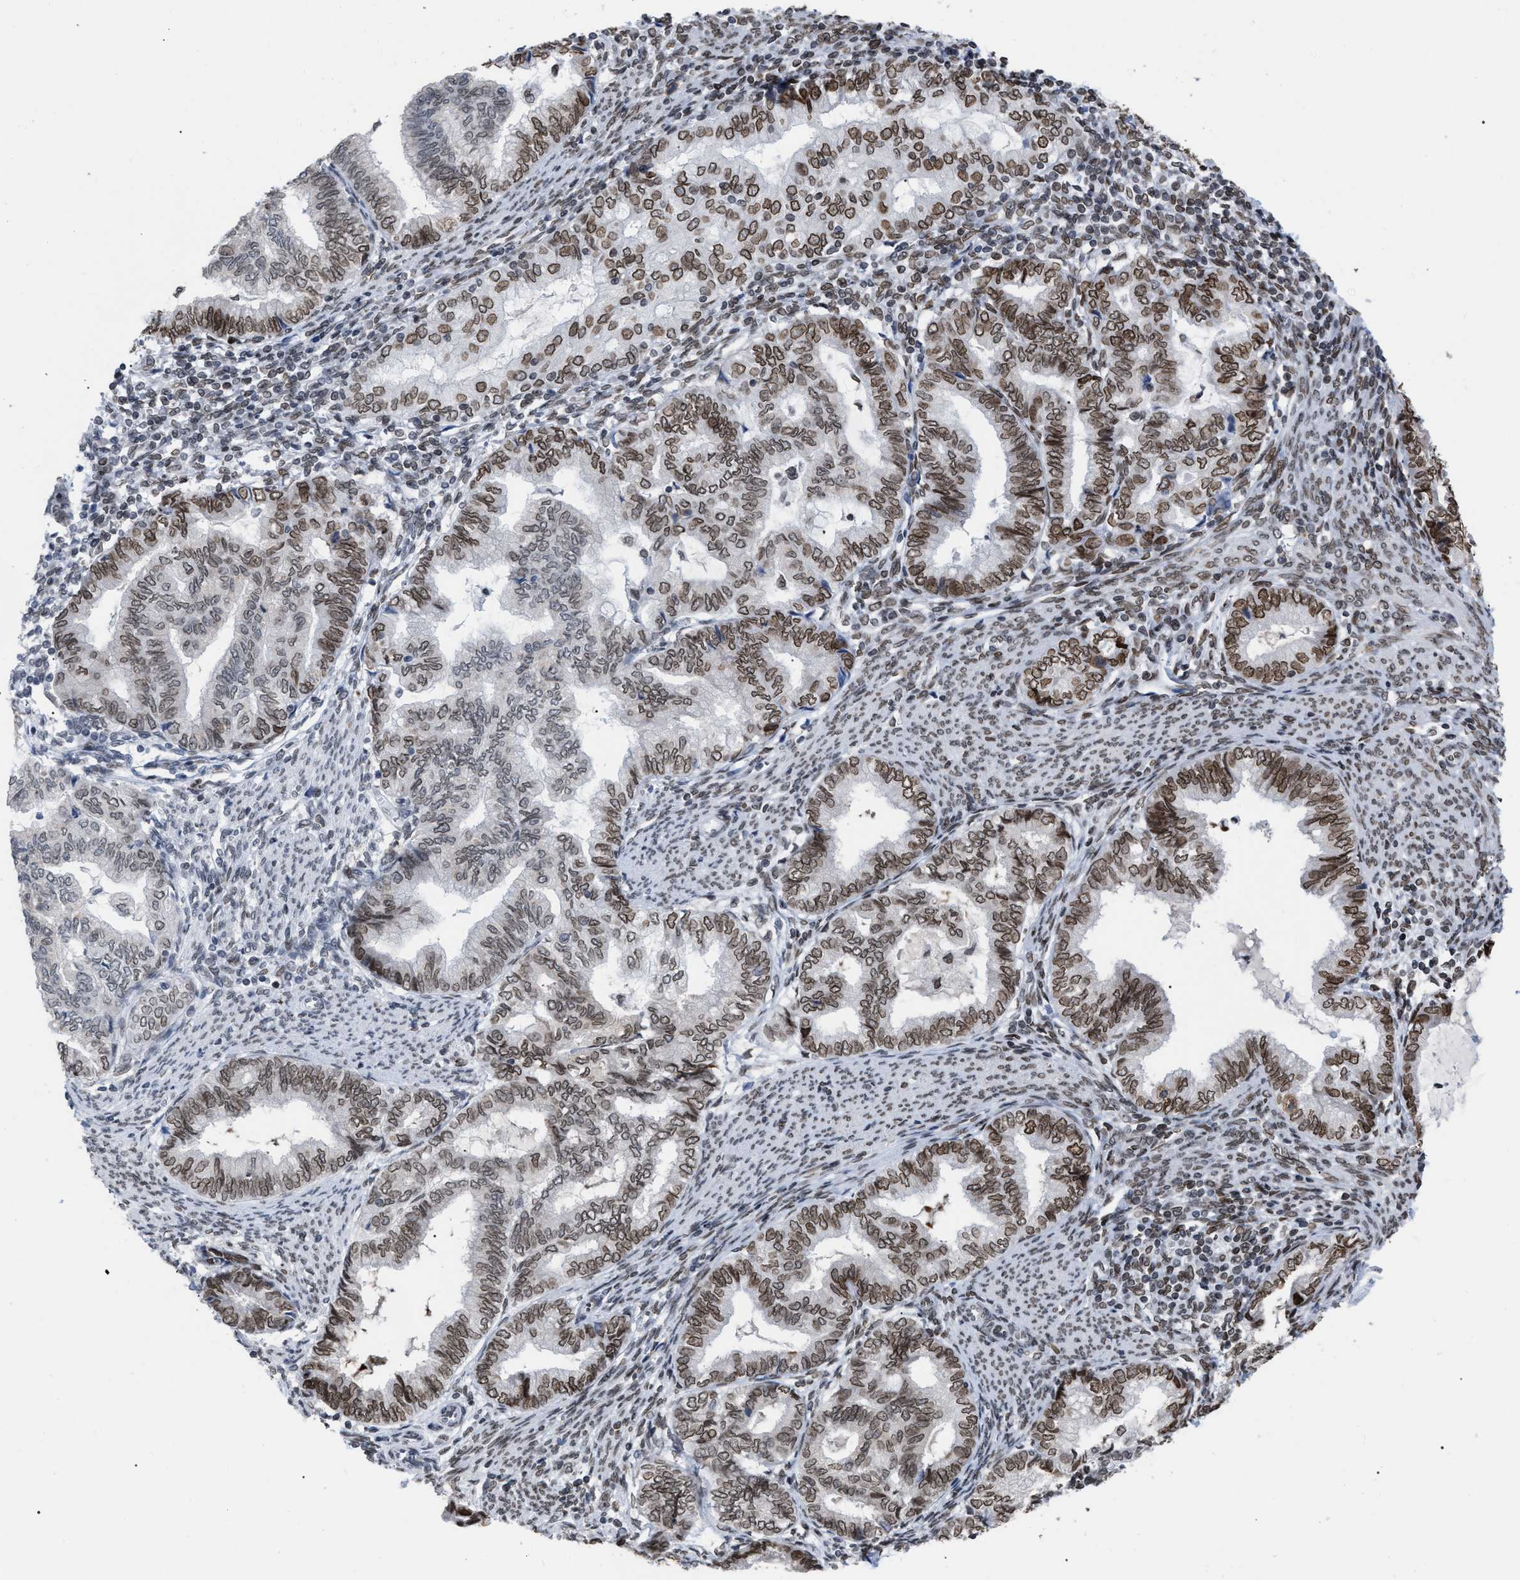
{"staining": {"intensity": "moderate", "quantity": ">75%", "location": "cytoplasmic/membranous,nuclear"}, "tissue": "endometrial cancer", "cell_type": "Tumor cells", "image_type": "cancer", "snomed": [{"axis": "morphology", "description": "Adenocarcinoma, NOS"}, {"axis": "topography", "description": "Endometrium"}], "caption": "Endometrial adenocarcinoma tissue exhibits moderate cytoplasmic/membranous and nuclear expression in approximately >75% of tumor cells", "gene": "TPR", "patient": {"sex": "female", "age": 79}}